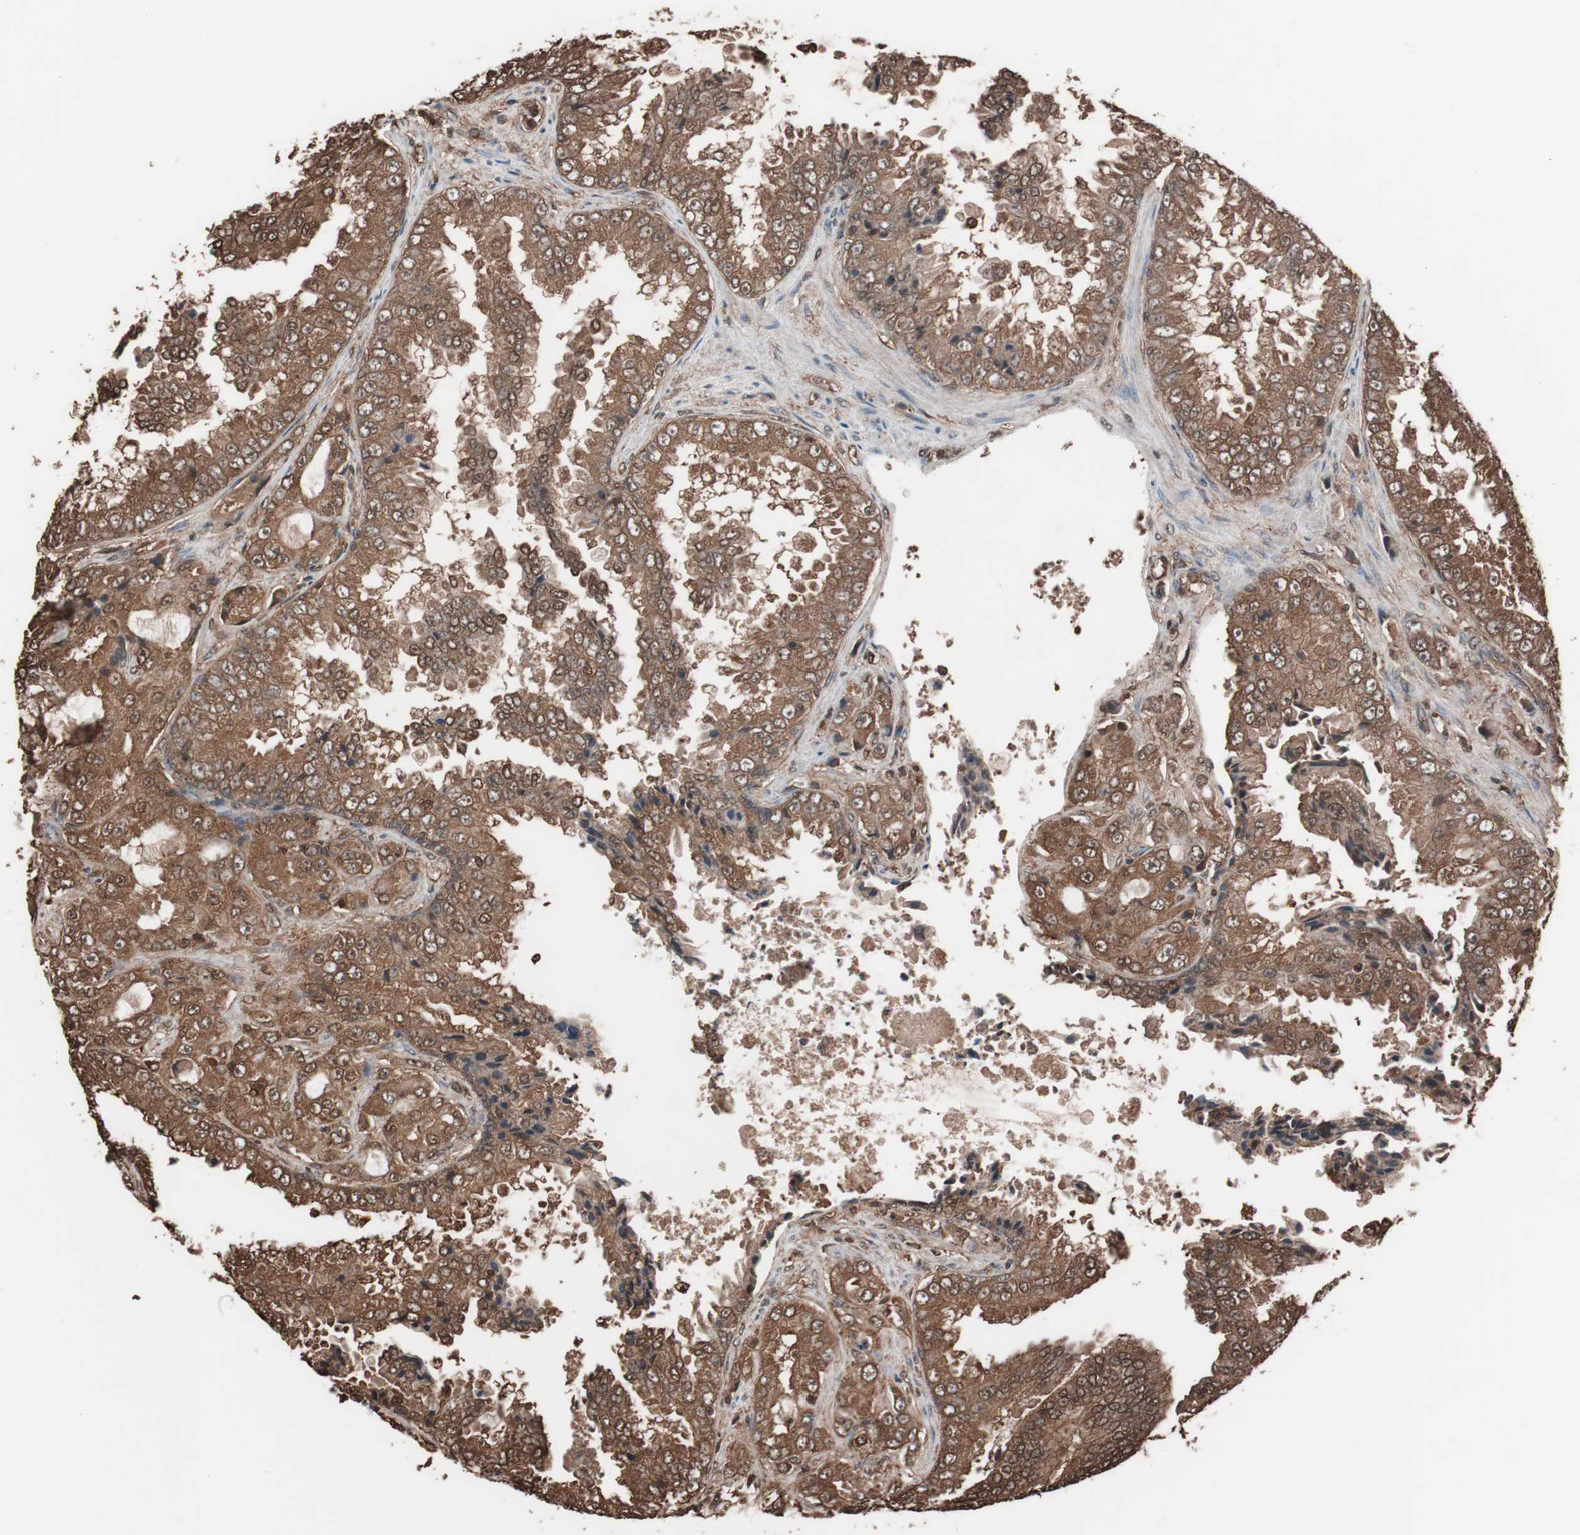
{"staining": {"intensity": "strong", "quantity": ">75%", "location": "cytoplasmic/membranous"}, "tissue": "prostate cancer", "cell_type": "Tumor cells", "image_type": "cancer", "snomed": [{"axis": "morphology", "description": "Adenocarcinoma, High grade"}, {"axis": "topography", "description": "Prostate"}], "caption": "Protein staining of high-grade adenocarcinoma (prostate) tissue demonstrates strong cytoplasmic/membranous staining in about >75% of tumor cells.", "gene": "CALM2", "patient": {"sex": "male", "age": 73}}